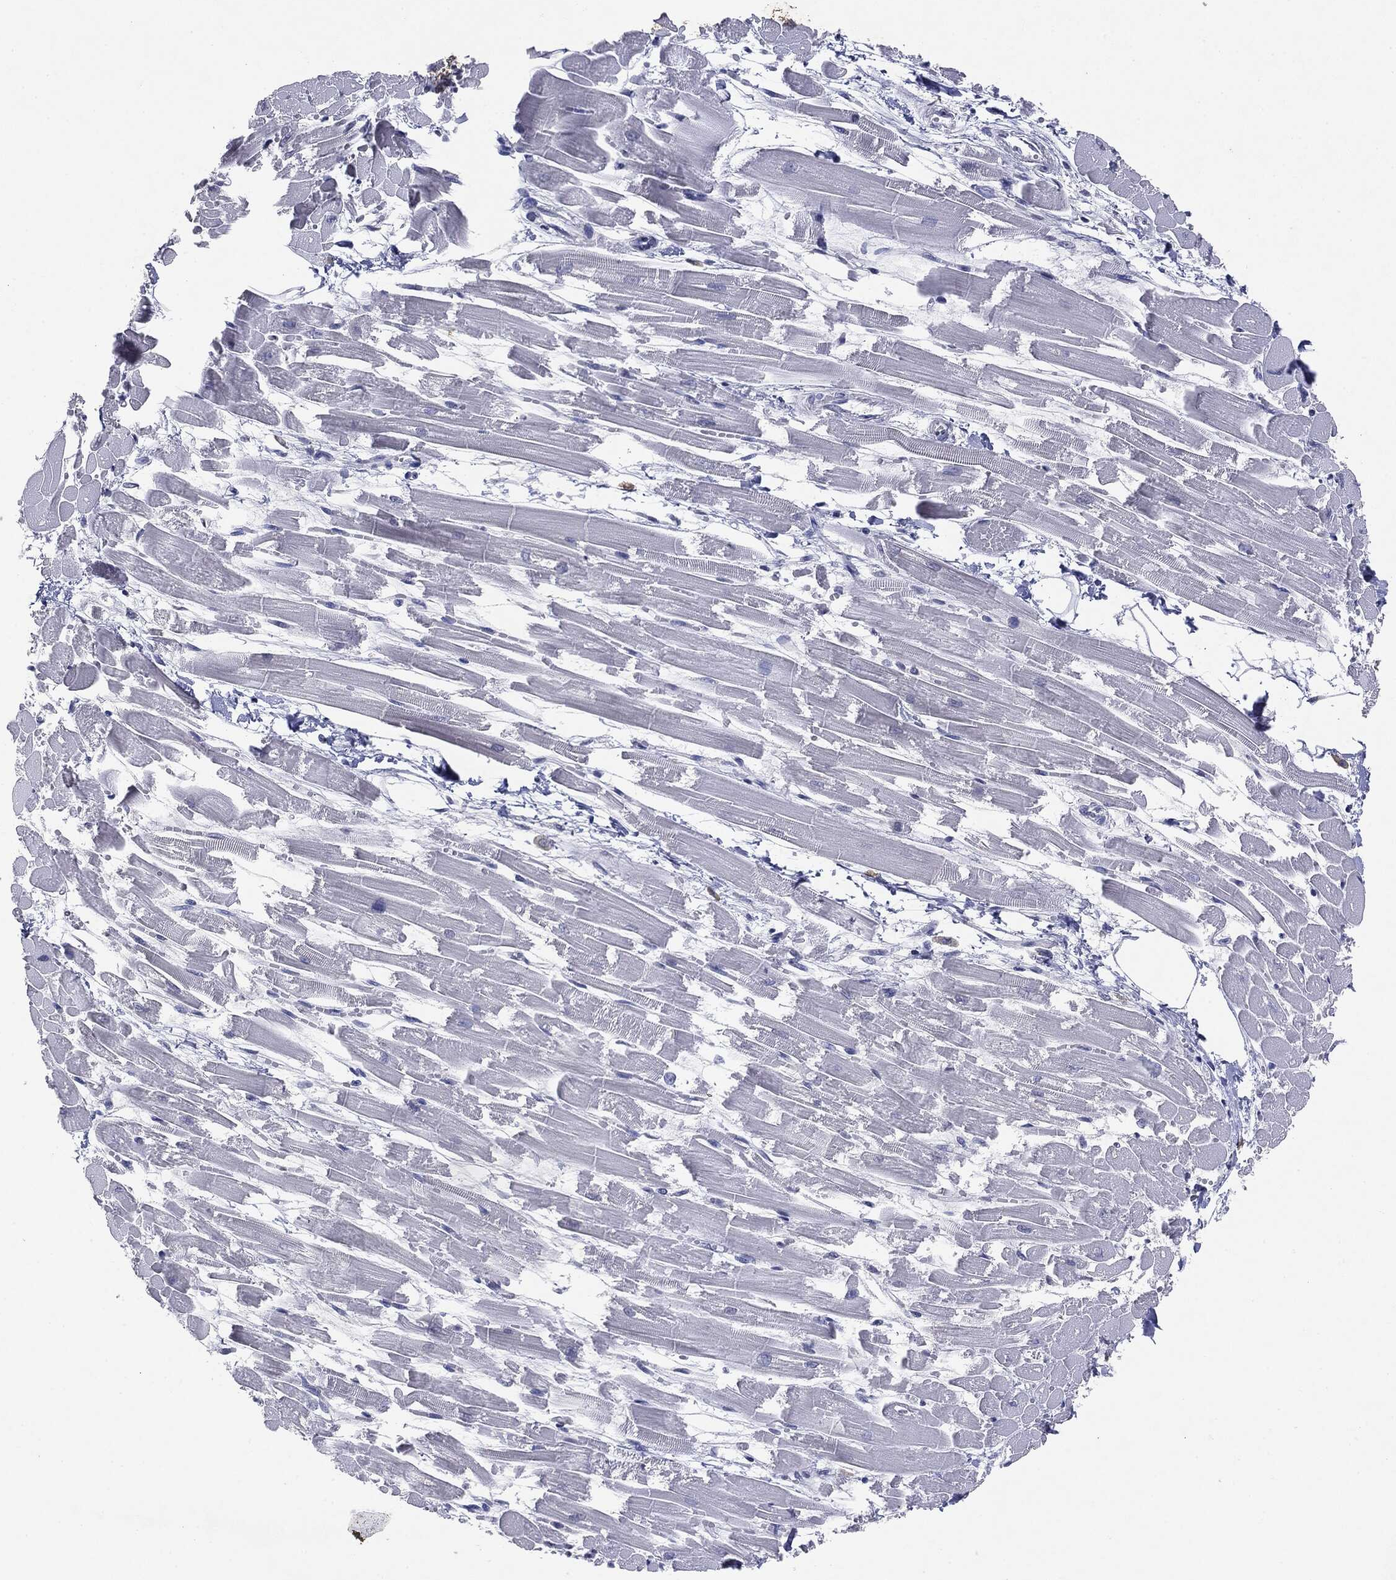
{"staining": {"intensity": "negative", "quantity": "none", "location": "none"}, "tissue": "heart muscle", "cell_type": "Cardiomyocytes", "image_type": "normal", "snomed": [{"axis": "morphology", "description": "Normal tissue, NOS"}, {"axis": "topography", "description": "Heart"}], "caption": "A high-resolution image shows immunohistochemistry (IHC) staining of unremarkable heart muscle, which exhibits no significant staining in cardiomyocytes.", "gene": "KIF2C", "patient": {"sex": "female", "age": 52}}